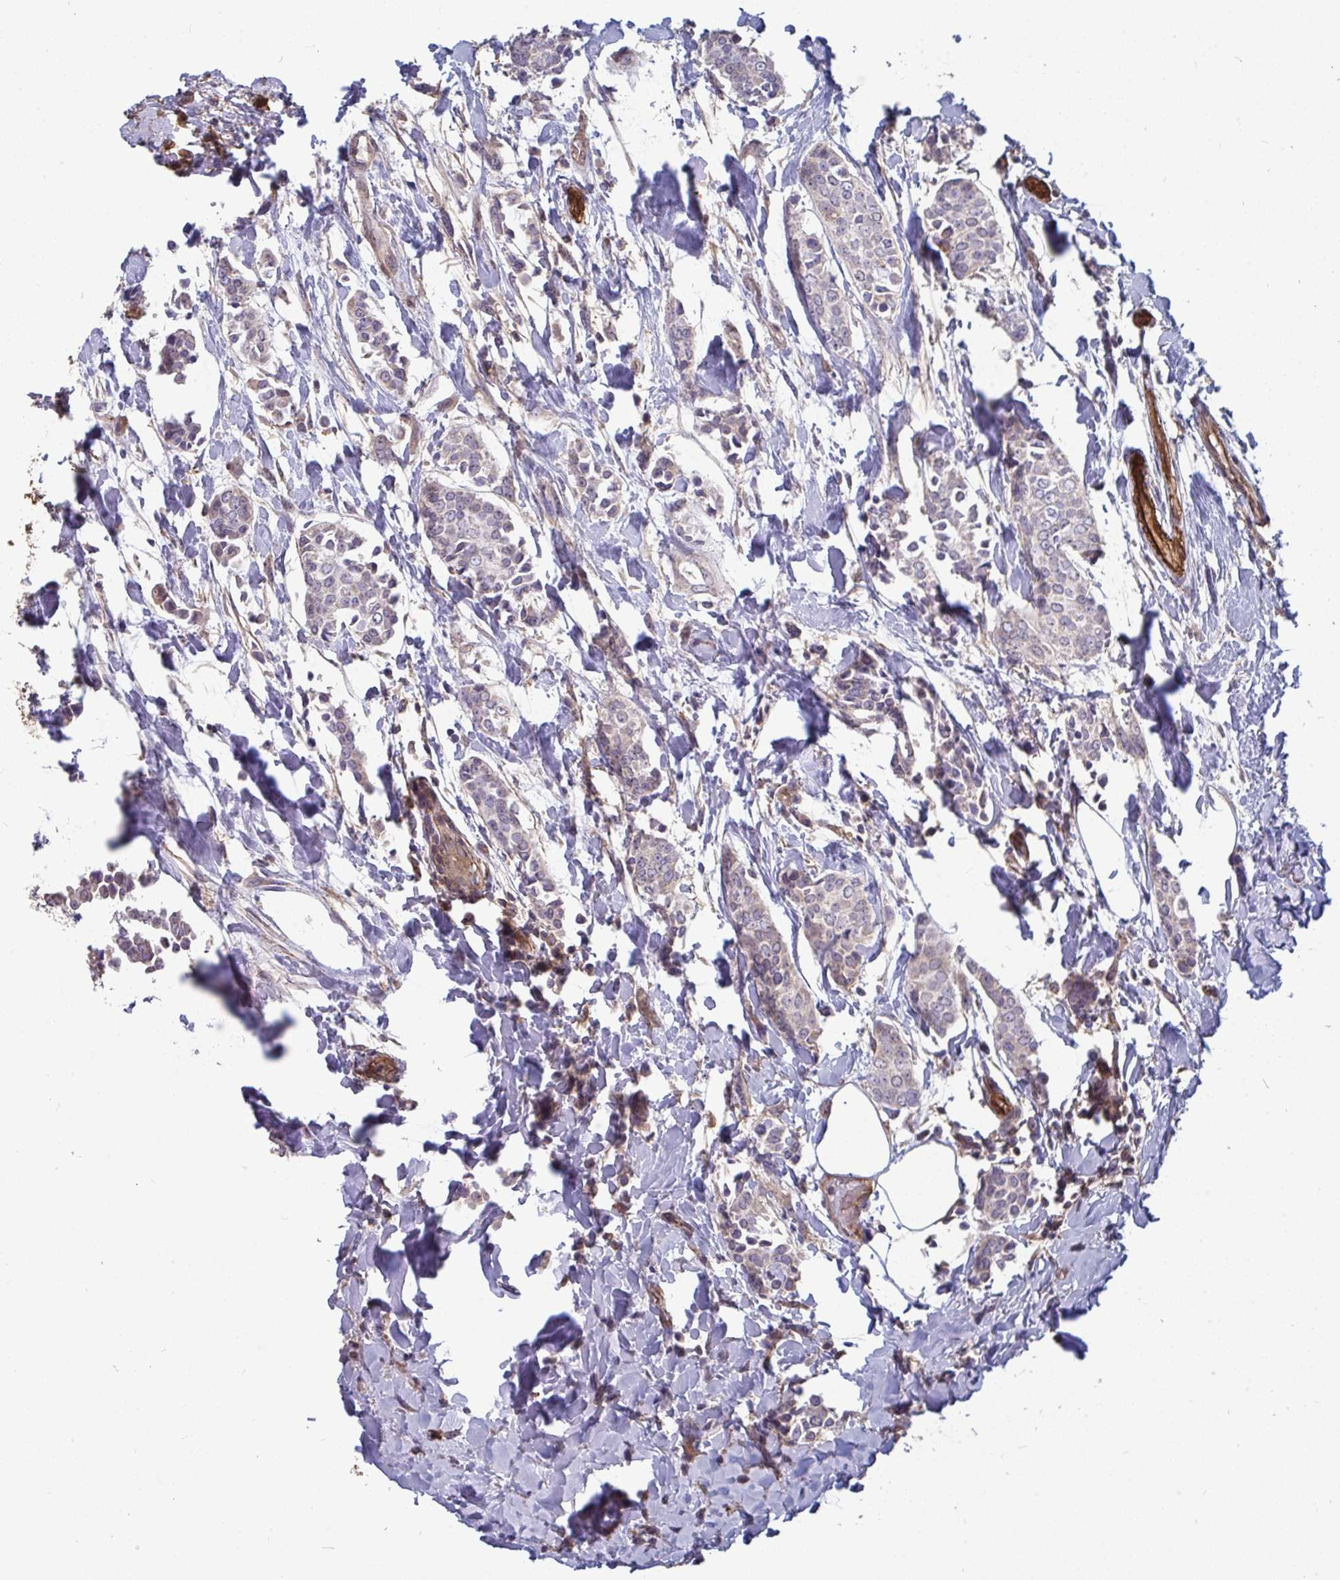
{"staining": {"intensity": "weak", "quantity": "<25%", "location": "cytoplasmic/membranous"}, "tissue": "breast cancer", "cell_type": "Tumor cells", "image_type": "cancer", "snomed": [{"axis": "morphology", "description": "Duct carcinoma"}, {"axis": "topography", "description": "Breast"}], "caption": "Tumor cells show no significant positivity in breast invasive ductal carcinoma.", "gene": "ISCU", "patient": {"sex": "female", "age": 64}}